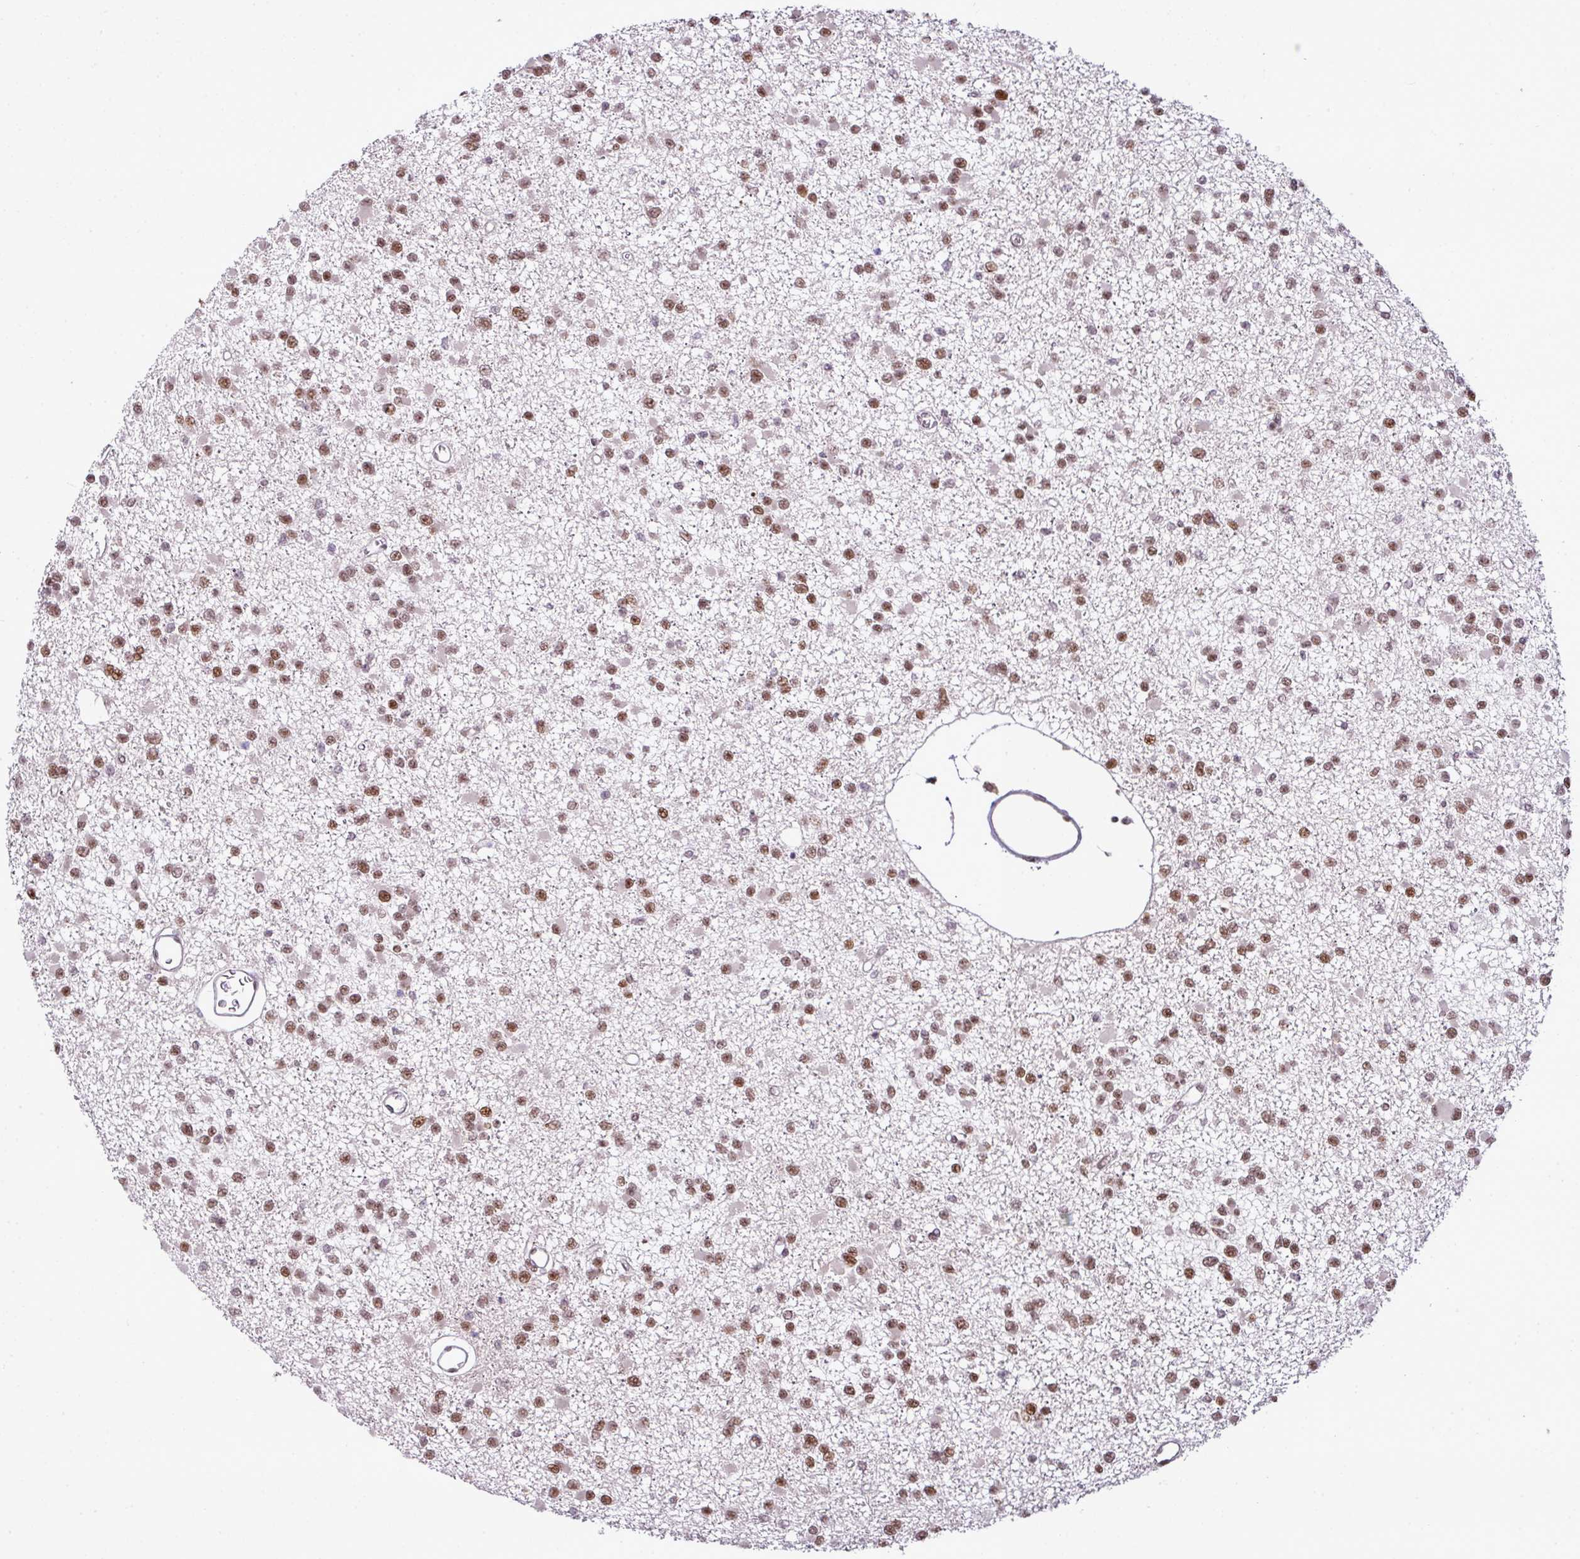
{"staining": {"intensity": "moderate", "quantity": ">75%", "location": "nuclear"}, "tissue": "glioma", "cell_type": "Tumor cells", "image_type": "cancer", "snomed": [{"axis": "morphology", "description": "Glioma, malignant, Low grade"}, {"axis": "topography", "description": "Brain"}], "caption": "A brown stain labels moderate nuclear positivity of a protein in human low-grade glioma (malignant) tumor cells.", "gene": "PGAP4", "patient": {"sex": "female", "age": 22}}